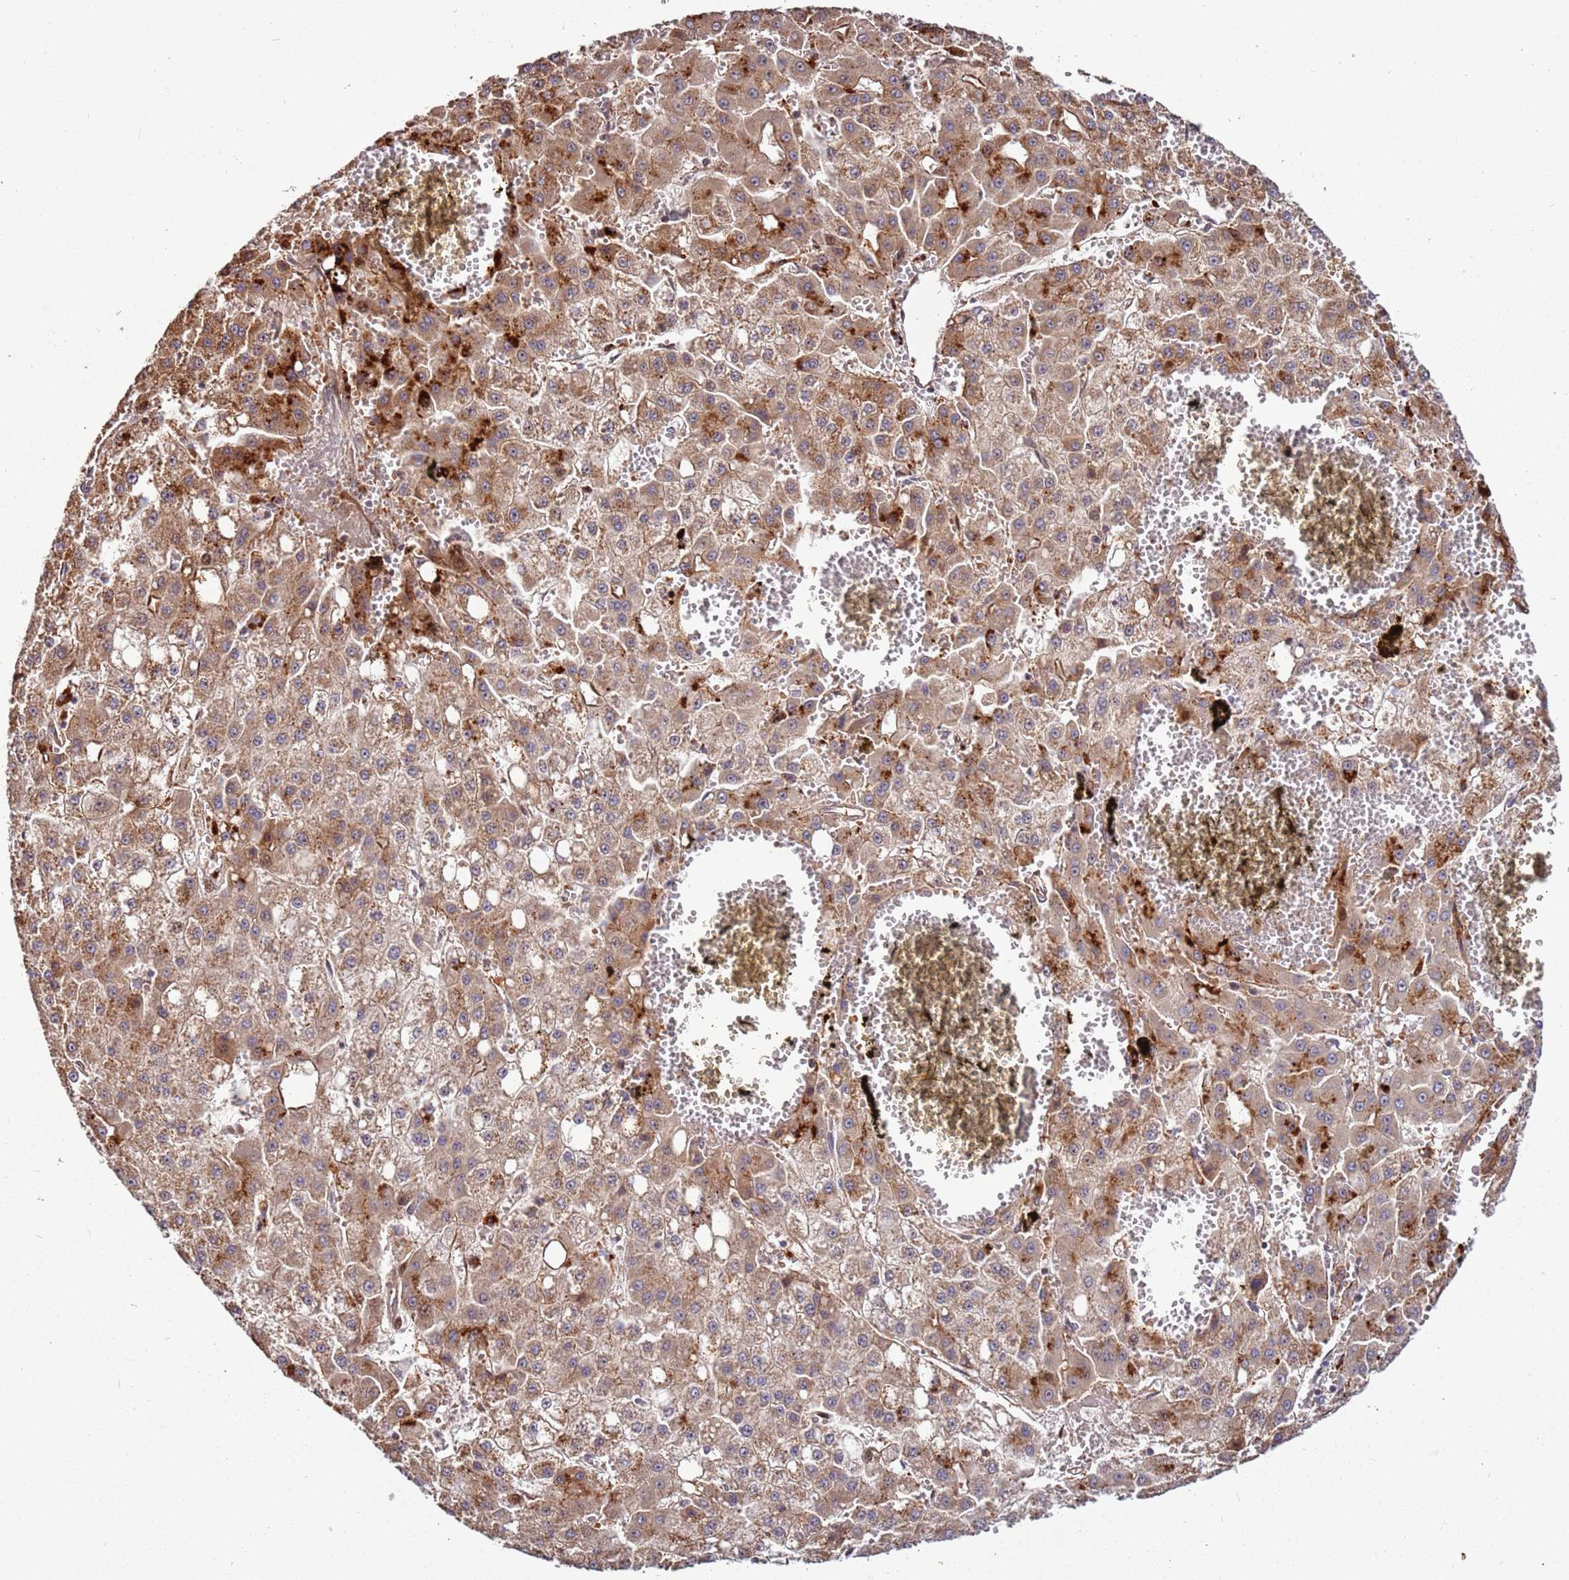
{"staining": {"intensity": "strong", "quantity": ">75%", "location": "cytoplasmic/membranous"}, "tissue": "liver cancer", "cell_type": "Tumor cells", "image_type": "cancer", "snomed": [{"axis": "morphology", "description": "Carcinoma, Hepatocellular, NOS"}, {"axis": "topography", "description": "Liver"}], "caption": "The image shows immunohistochemical staining of liver hepatocellular carcinoma. There is strong cytoplasmic/membranous positivity is appreciated in about >75% of tumor cells.", "gene": "RHBDL1", "patient": {"sex": "male", "age": 47}}